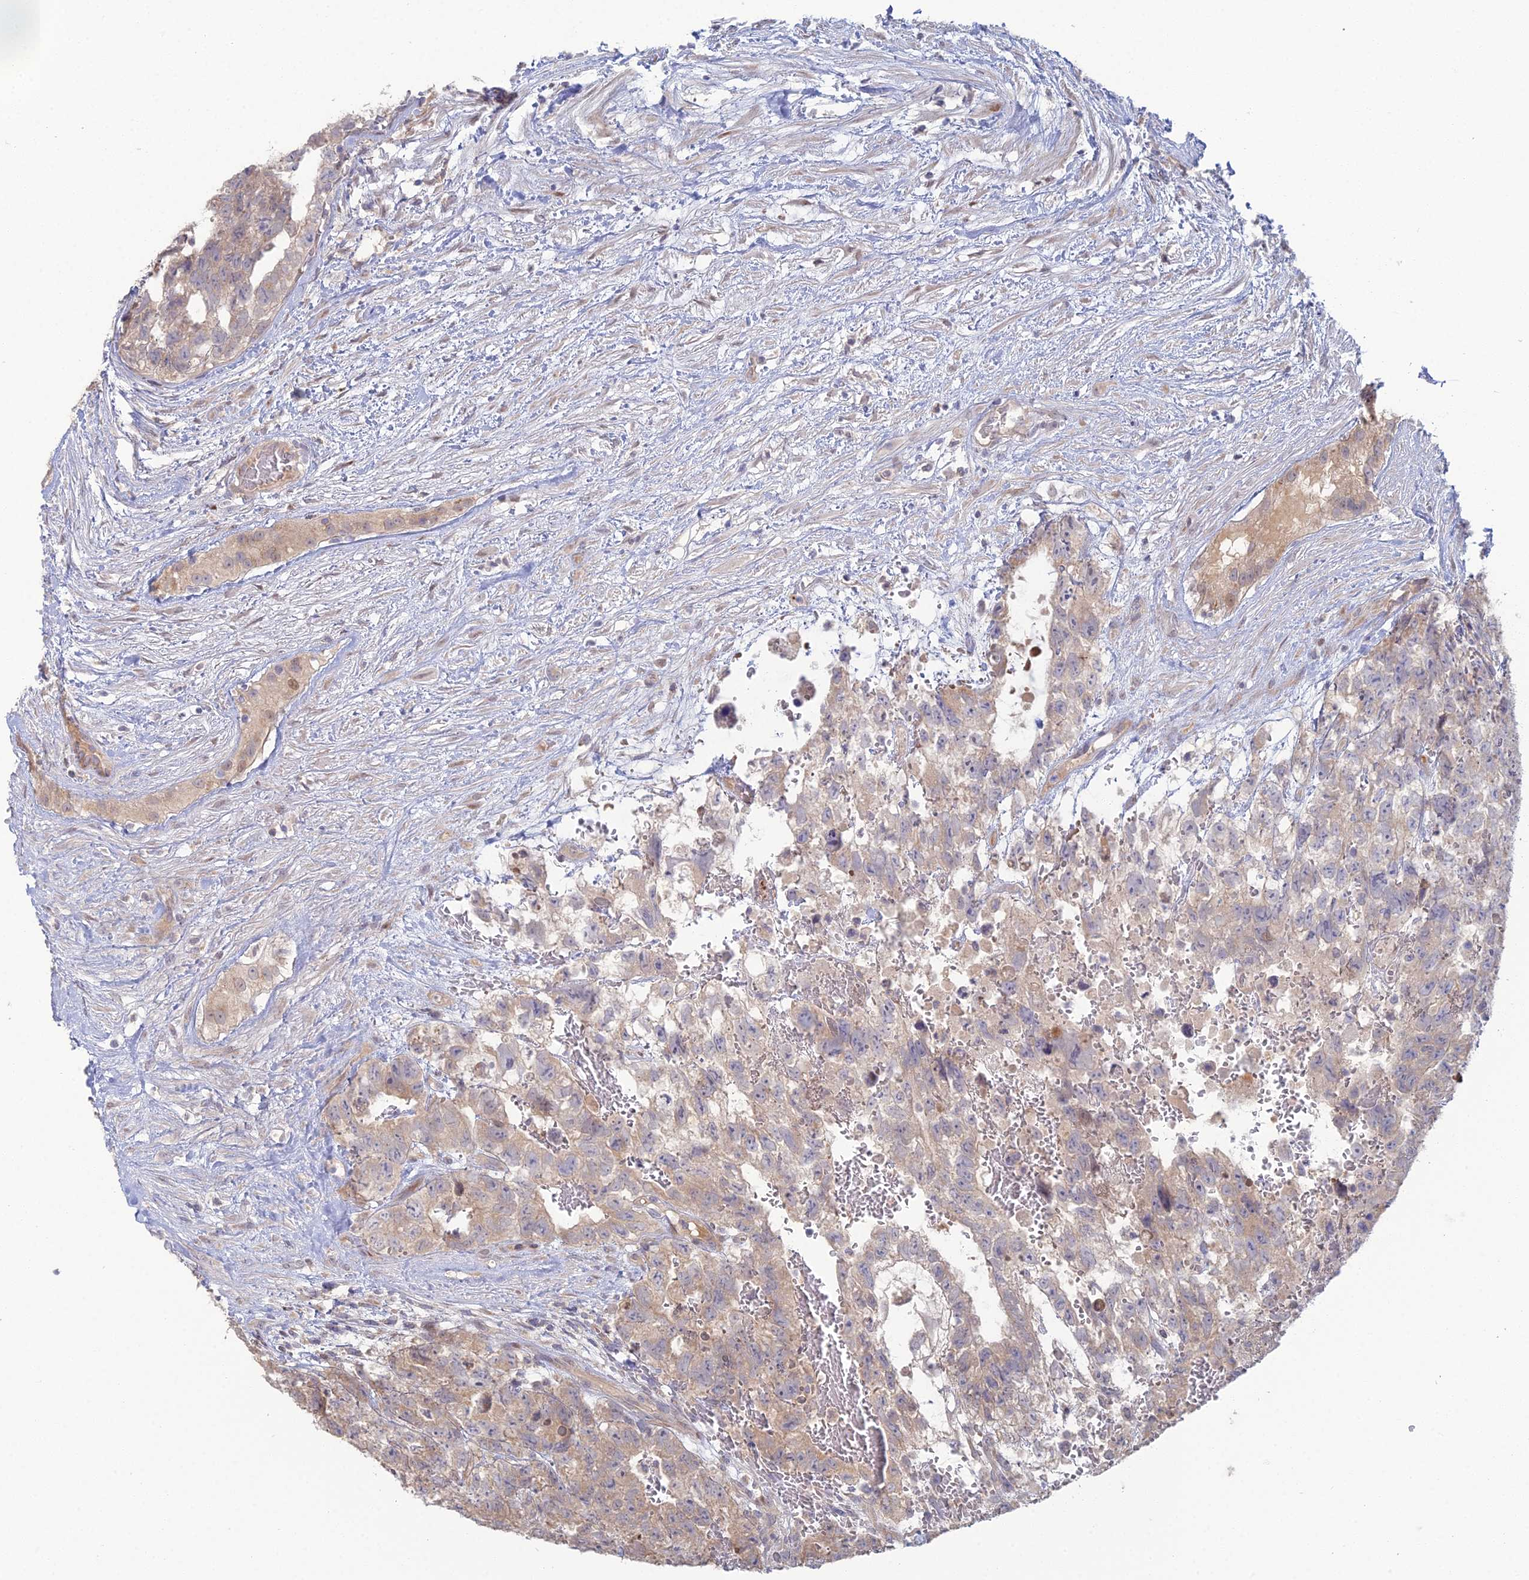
{"staining": {"intensity": "weak", "quantity": "<25%", "location": "cytoplasmic/membranous"}, "tissue": "testis cancer", "cell_type": "Tumor cells", "image_type": "cancer", "snomed": [{"axis": "morphology", "description": "Carcinoma, Embryonal, NOS"}, {"axis": "topography", "description": "Testis"}], "caption": "Tumor cells are negative for protein expression in human testis cancer (embryonal carcinoma).", "gene": "ARL16", "patient": {"sex": "male", "age": 26}}